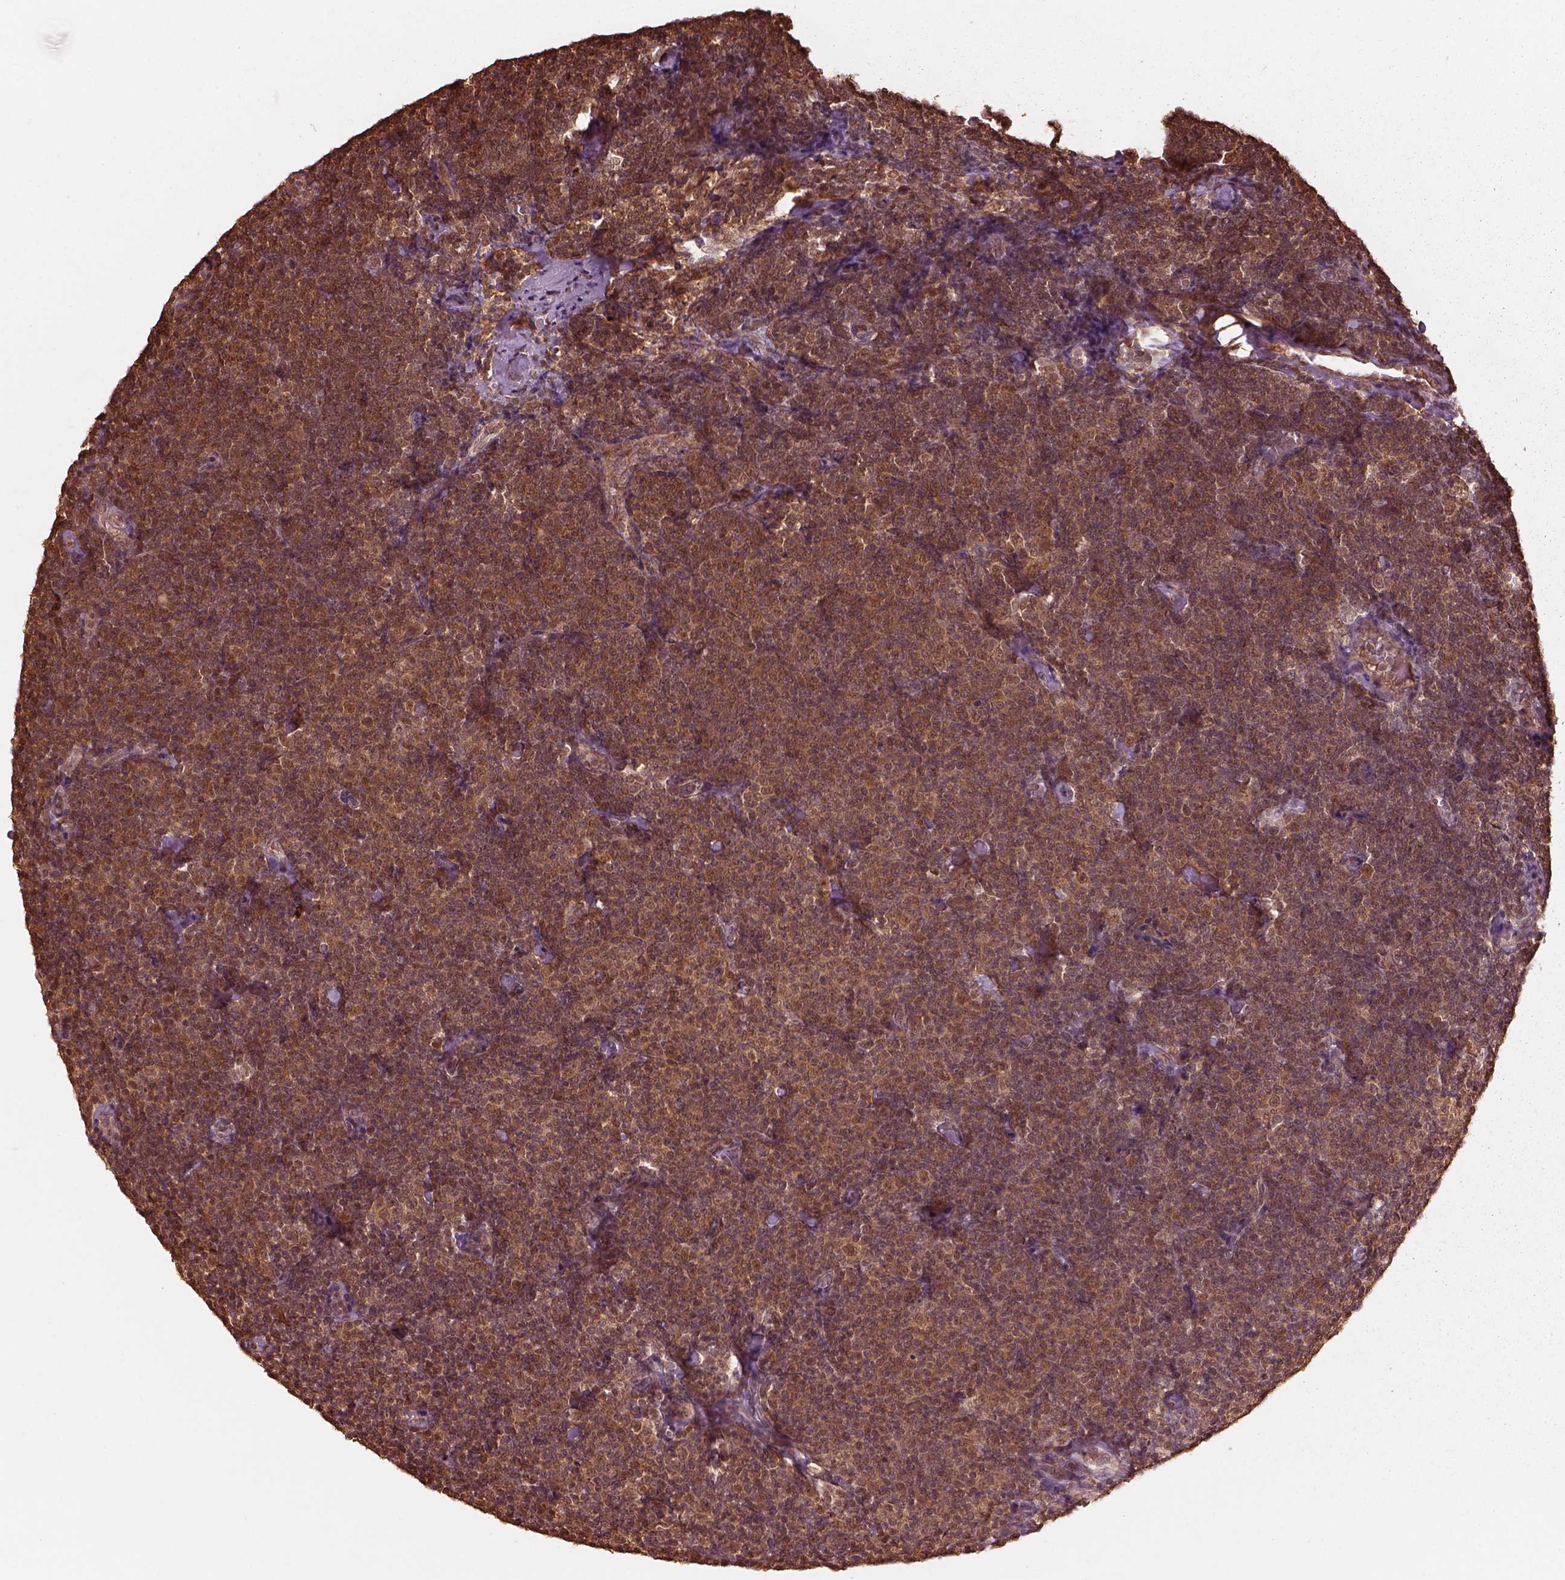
{"staining": {"intensity": "moderate", "quantity": ">75%", "location": "cytoplasmic/membranous"}, "tissue": "lymphoma", "cell_type": "Tumor cells", "image_type": "cancer", "snomed": [{"axis": "morphology", "description": "Malignant lymphoma, non-Hodgkin's type, Low grade"}, {"axis": "topography", "description": "Lymph node"}], "caption": "This micrograph exhibits low-grade malignant lymphoma, non-Hodgkin's type stained with IHC to label a protein in brown. The cytoplasmic/membranous of tumor cells show moderate positivity for the protein. Nuclei are counter-stained blue.", "gene": "PSMC5", "patient": {"sex": "male", "age": 81}}